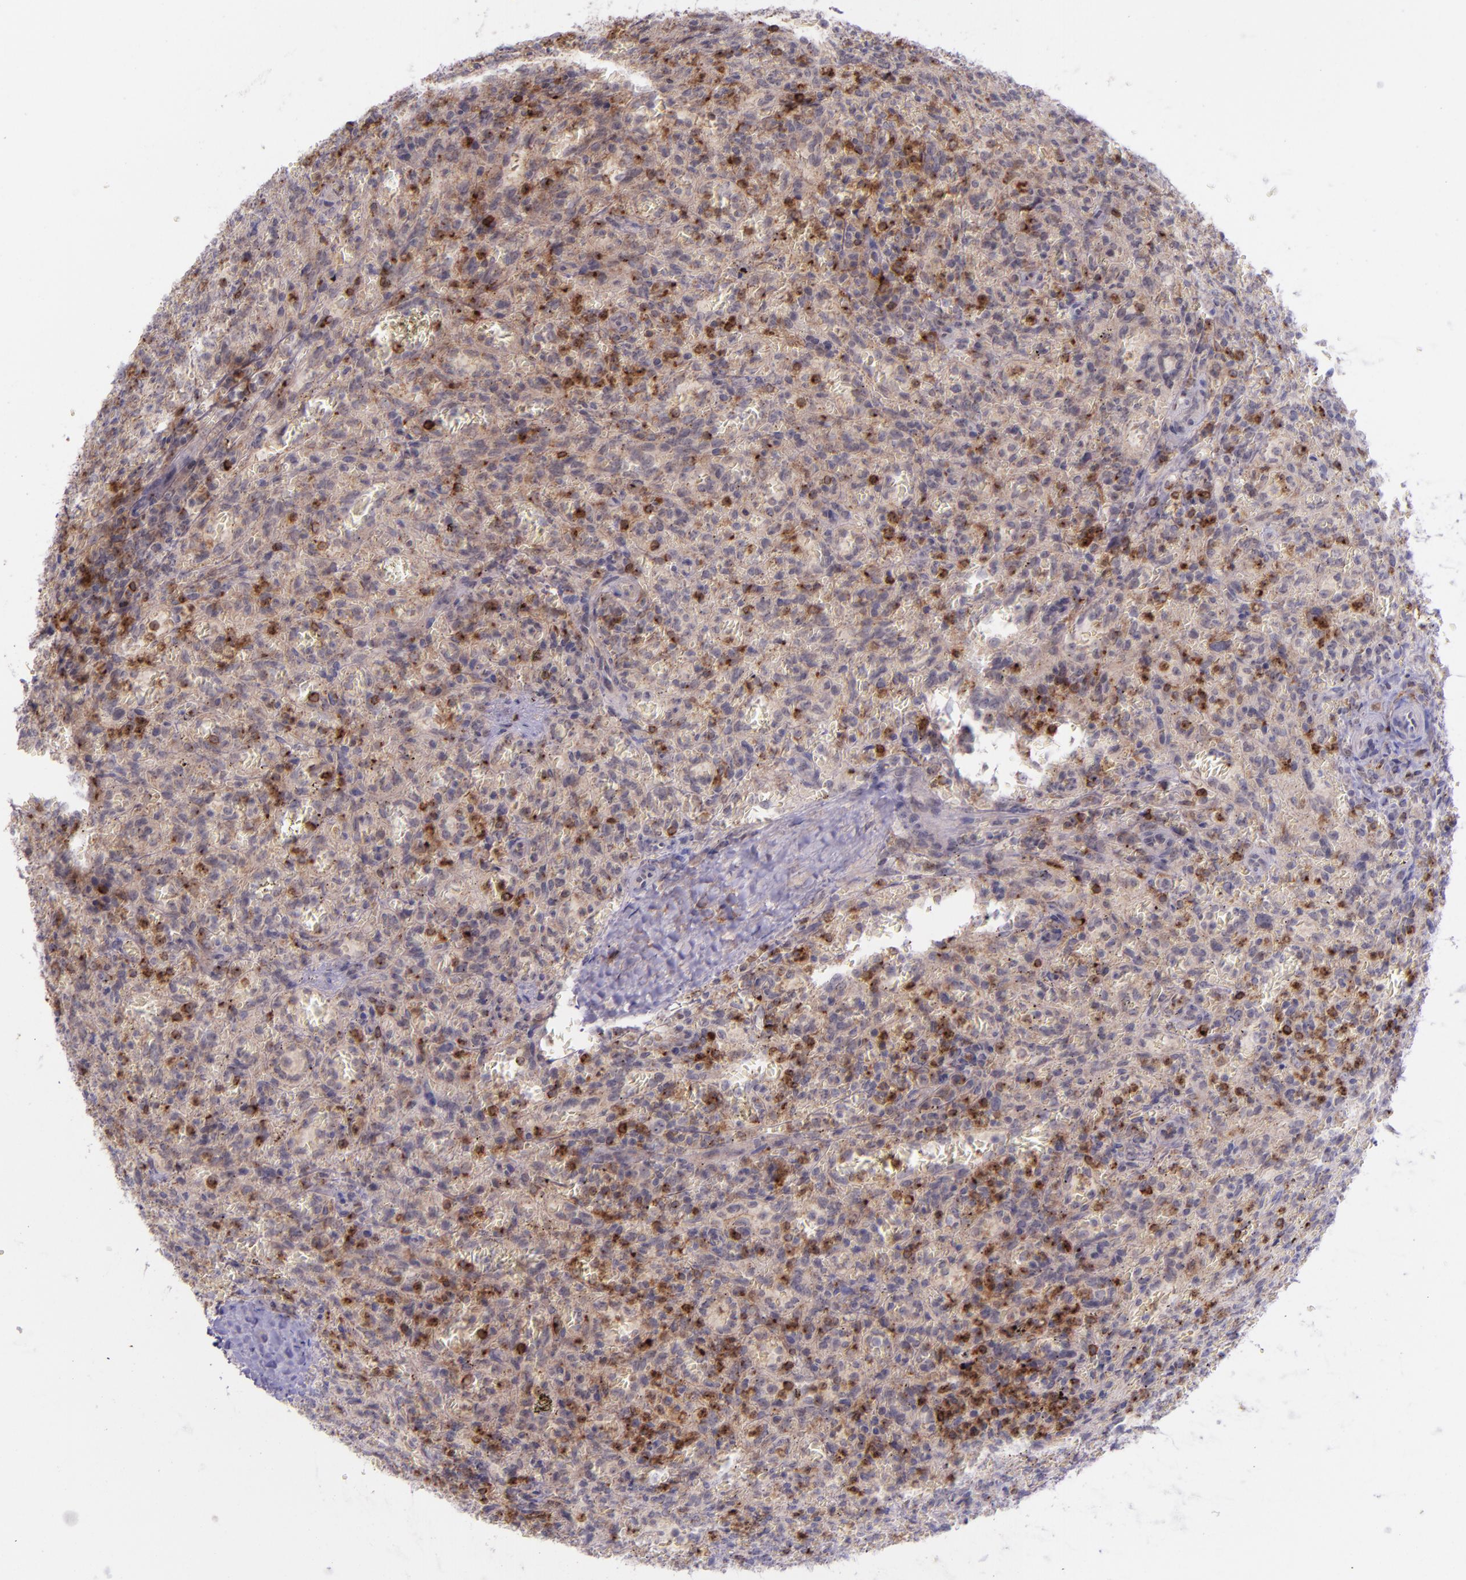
{"staining": {"intensity": "moderate", "quantity": "<25%", "location": "cytoplasmic/membranous"}, "tissue": "lymphoma", "cell_type": "Tumor cells", "image_type": "cancer", "snomed": [{"axis": "morphology", "description": "Malignant lymphoma, non-Hodgkin's type, Low grade"}, {"axis": "topography", "description": "Spleen"}], "caption": "About <25% of tumor cells in lymphoma display moderate cytoplasmic/membranous protein positivity as visualized by brown immunohistochemical staining.", "gene": "SELL", "patient": {"sex": "female", "age": 64}}